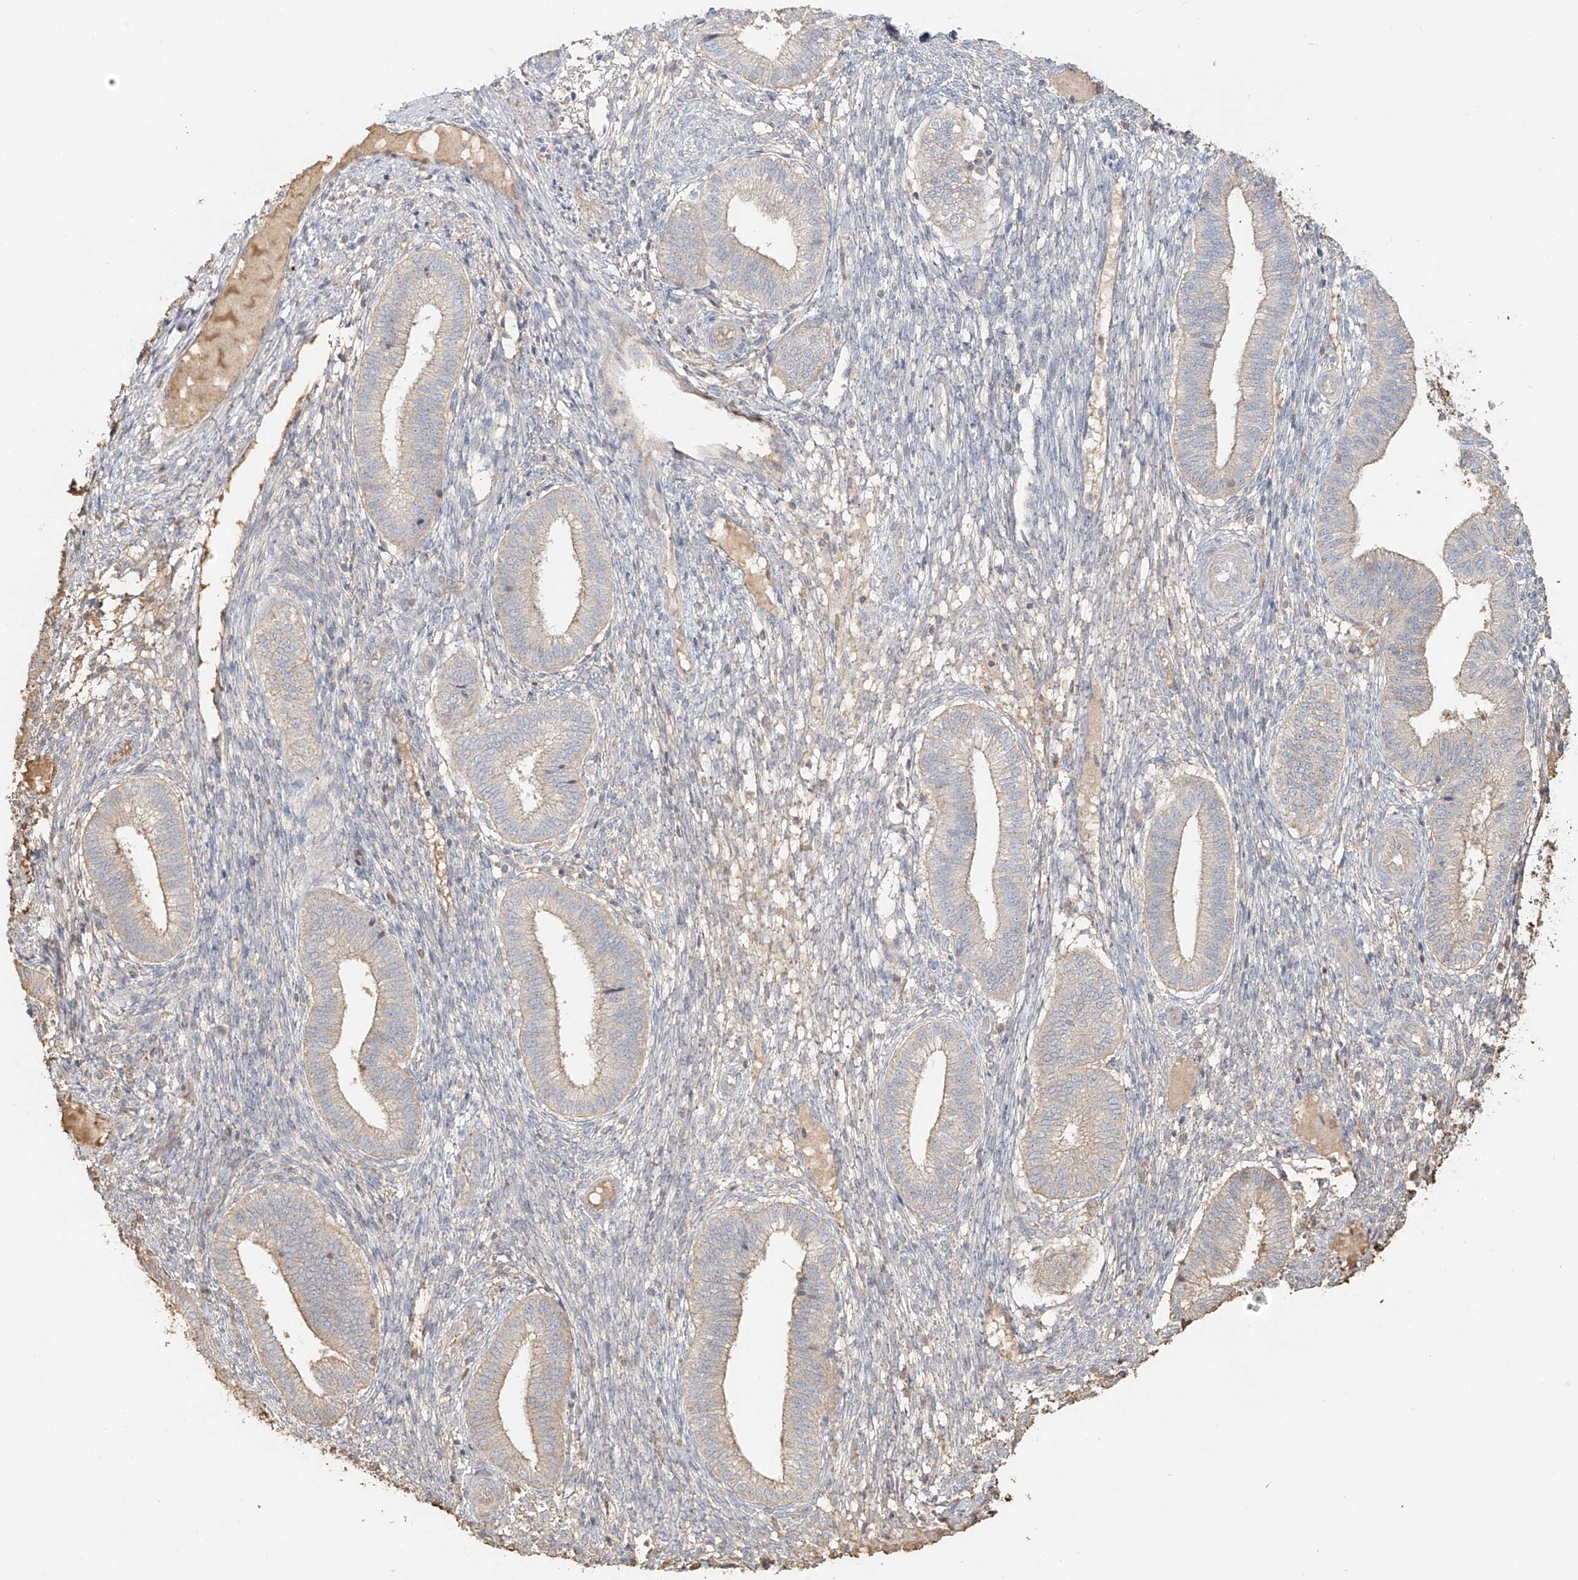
{"staining": {"intensity": "weak", "quantity": "<25%", "location": "cytoplasmic/membranous"}, "tissue": "endometrium", "cell_type": "Cells in endometrial stroma", "image_type": "normal", "snomed": [{"axis": "morphology", "description": "Normal tissue, NOS"}, {"axis": "topography", "description": "Endometrium"}], "caption": "Cells in endometrial stroma are negative for brown protein staining in normal endometrium. The staining is performed using DAB (3,3'-diaminobenzidine) brown chromogen with nuclei counter-stained in using hematoxylin.", "gene": "NPHS1", "patient": {"sex": "female", "age": 39}}